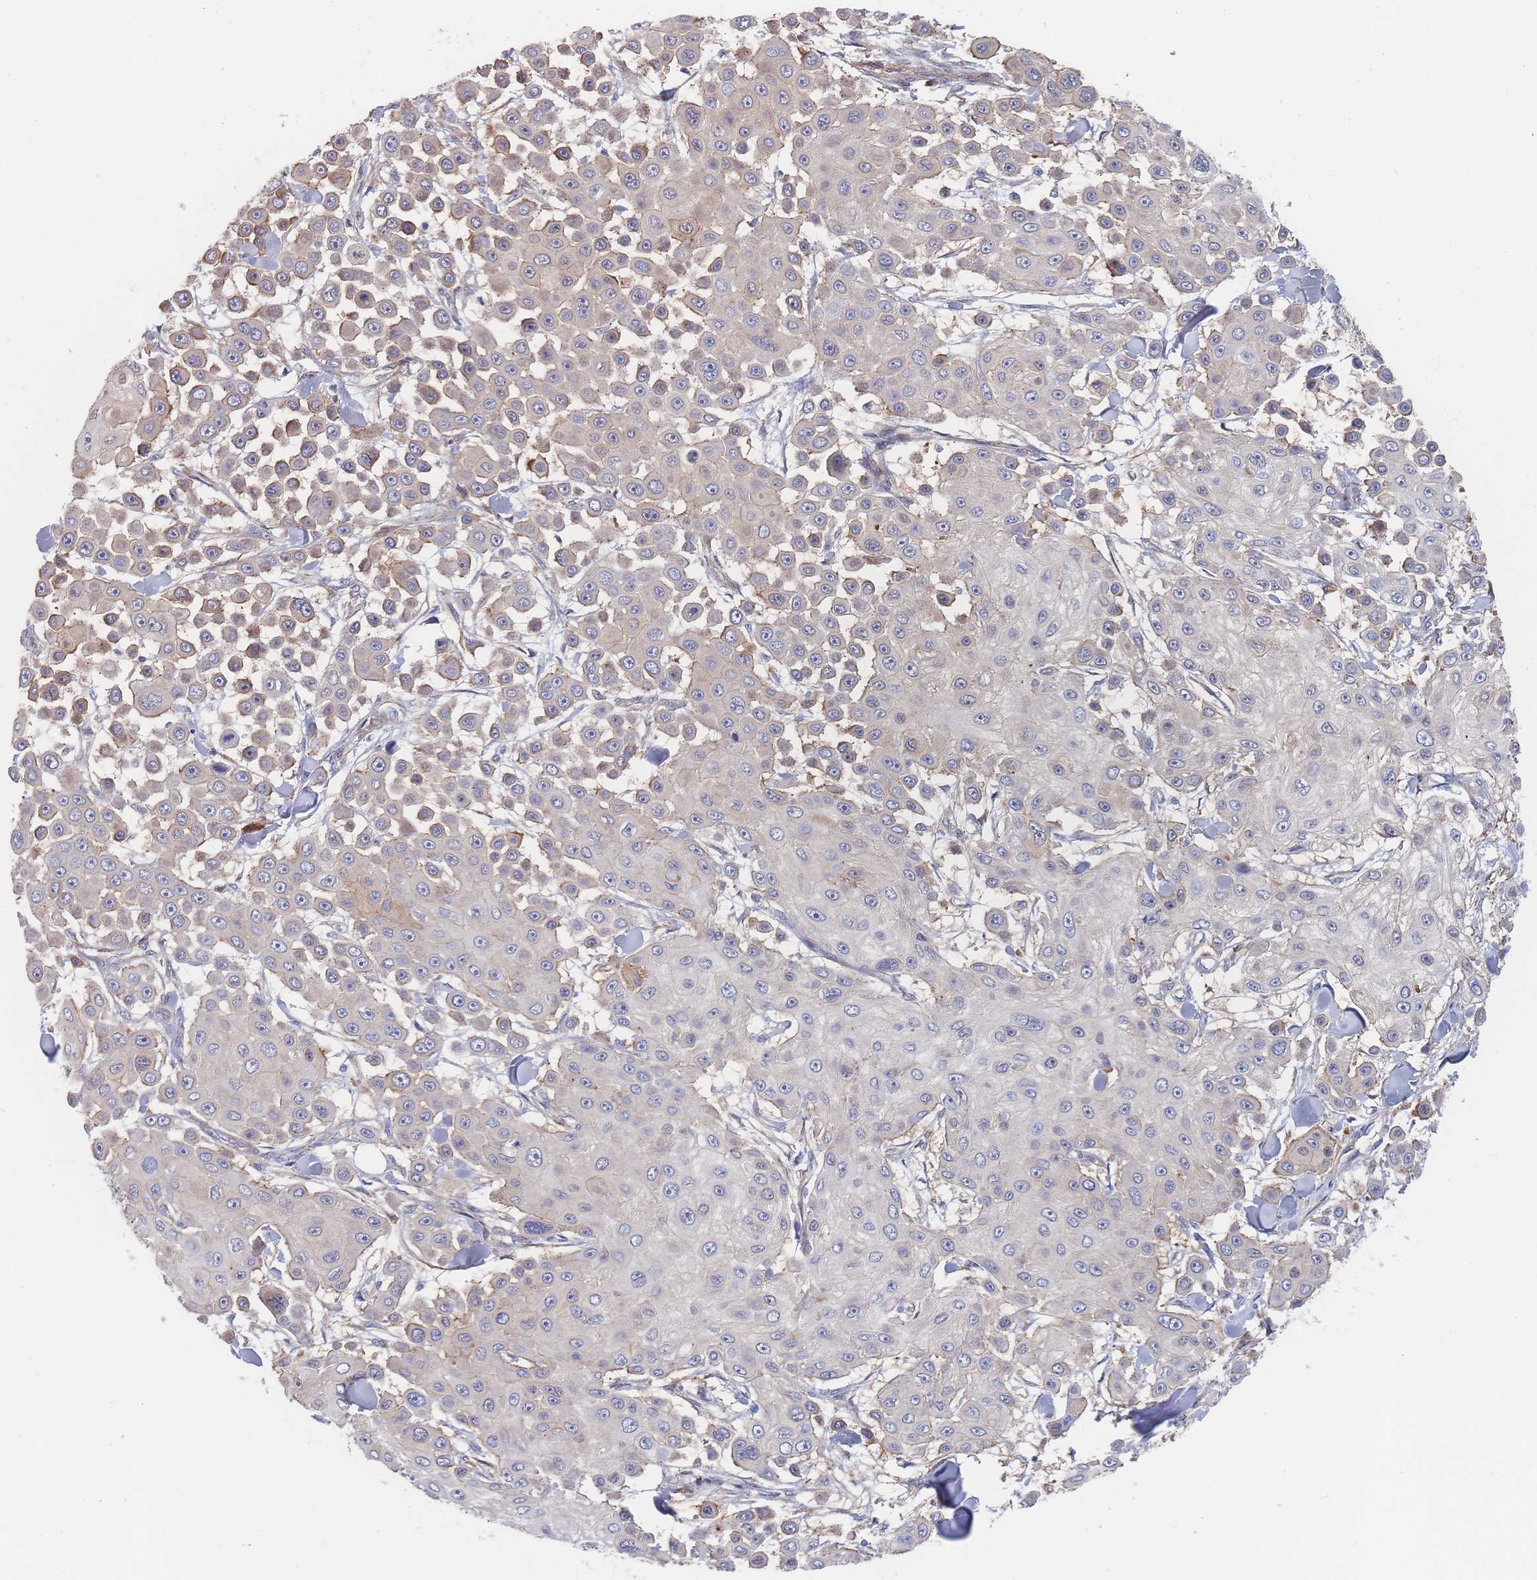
{"staining": {"intensity": "weak", "quantity": "<25%", "location": "cytoplasmic/membranous"}, "tissue": "skin cancer", "cell_type": "Tumor cells", "image_type": "cancer", "snomed": [{"axis": "morphology", "description": "Squamous cell carcinoma, NOS"}, {"axis": "topography", "description": "Skin"}], "caption": "IHC image of neoplastic tissue: human squamous cell carcinoma (skin) stained with DAB reveals no significant protein staining in tumor cells. The staining was performed using DAB to visualize the protein expression in brown, while the nuclei were stained in blue with hematoxylin (Magnification: 20x).", "gene": "G6PC1", "patient": {"sex": "male", "age": 67}}